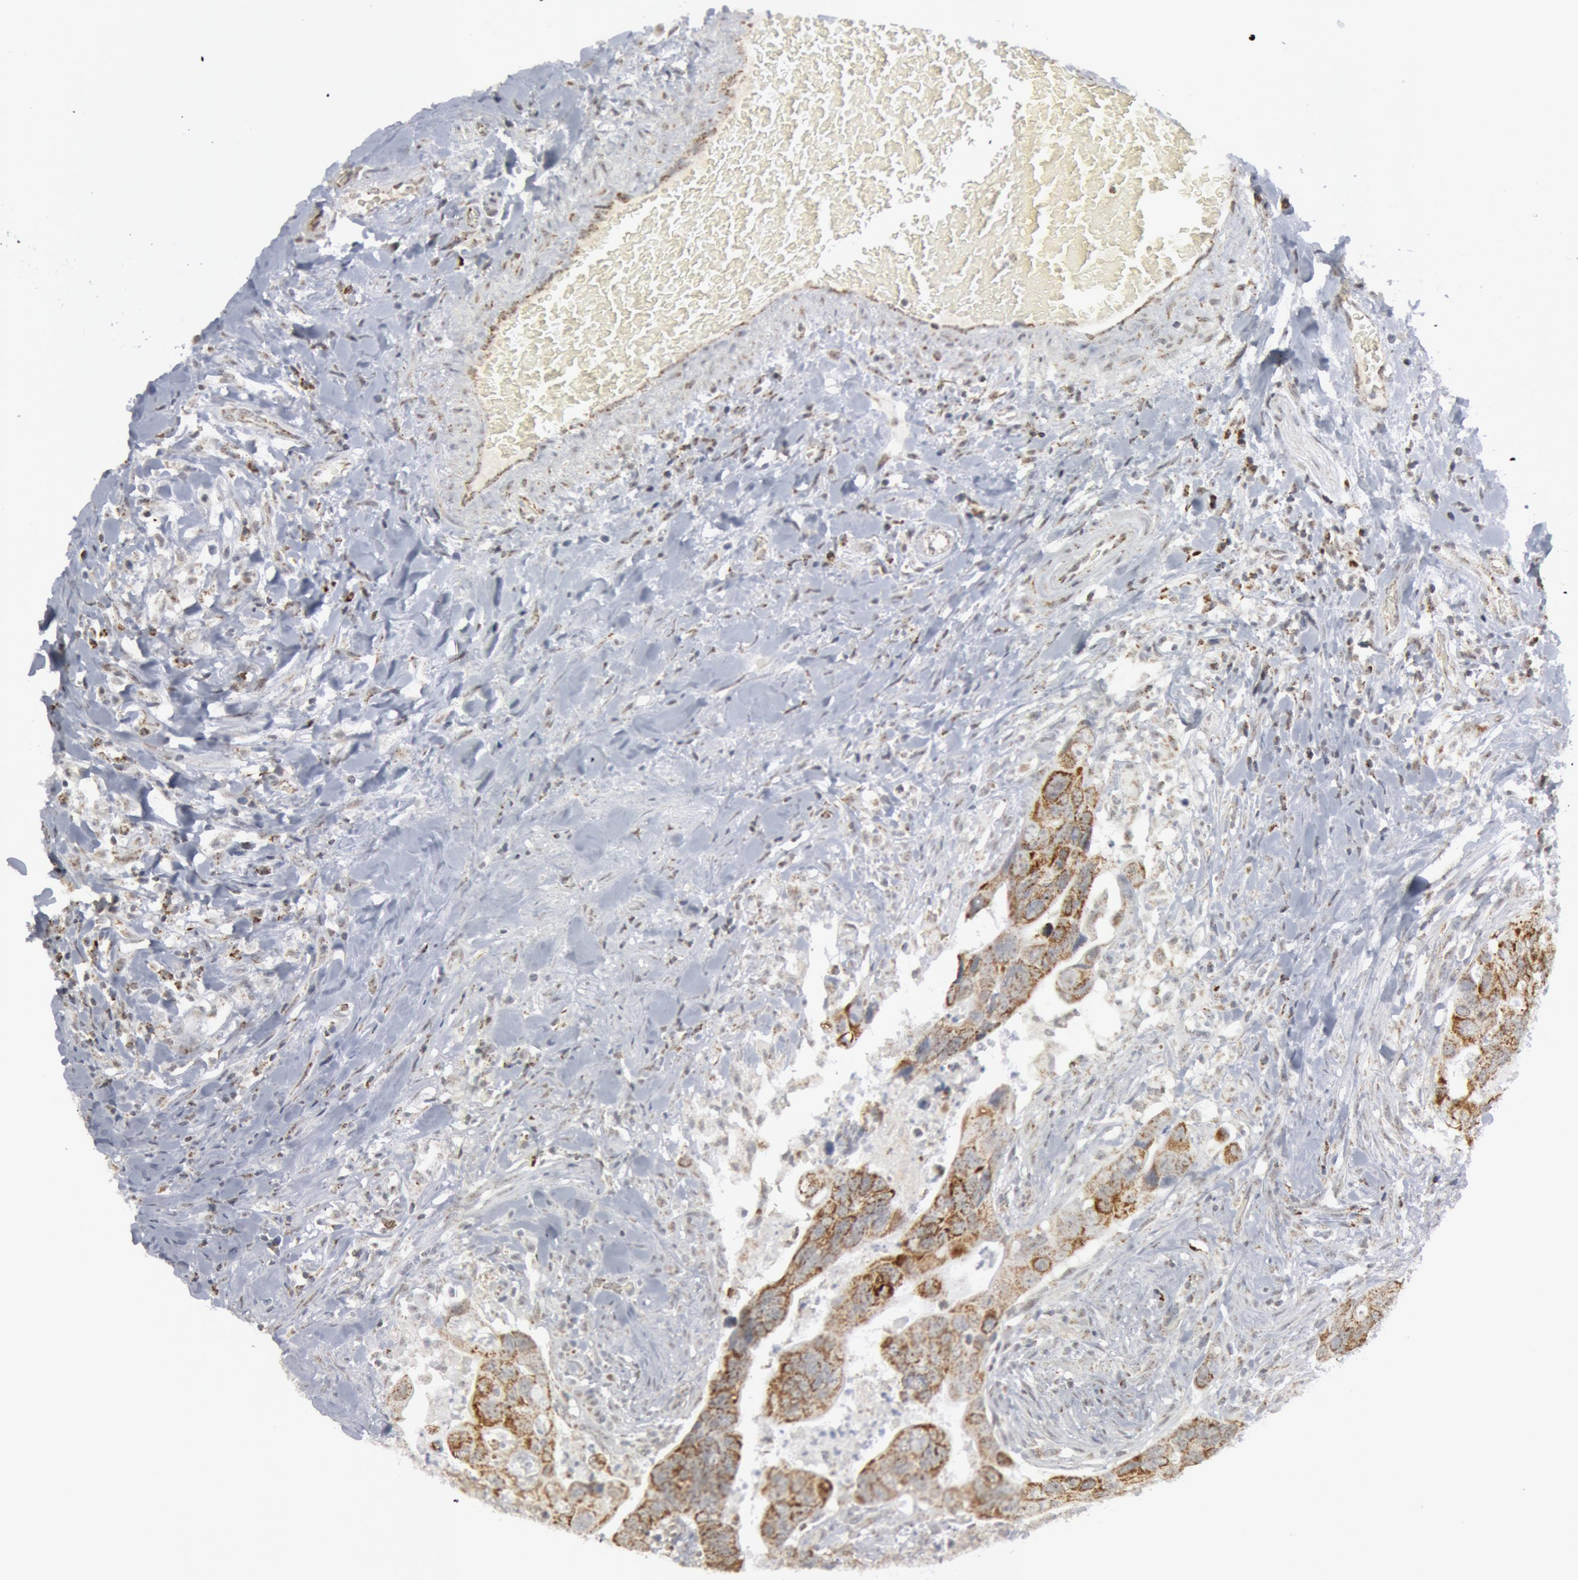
{"staining": {"intensity": "moderate", "quantity": ">75%", "location": "cytoplasmic/membranous"}, "tissue": "colorectal cancer", "cell_type": "Tumor cells", "image_type": "cancer", "snomed": [{"axis": "morphology", "description": "Adenocarcinoma, NOS"}, {"axis": "topography", "description": "Rectum"}], "caption": "IHC staining of adenocarcinoma (colorectal), which demonstrates medium levels of moderate cytoplasmic/membranous staining in about >75% of tumor cells indicating moderate cytoplasmic/membranous protein staining. The staining was performed using DAB (brown) for protein detection and nuclei were counterstained in hematoxylin (blue).", "gene": "CASP9", "patient": {"sex": "male", "age": 53}}